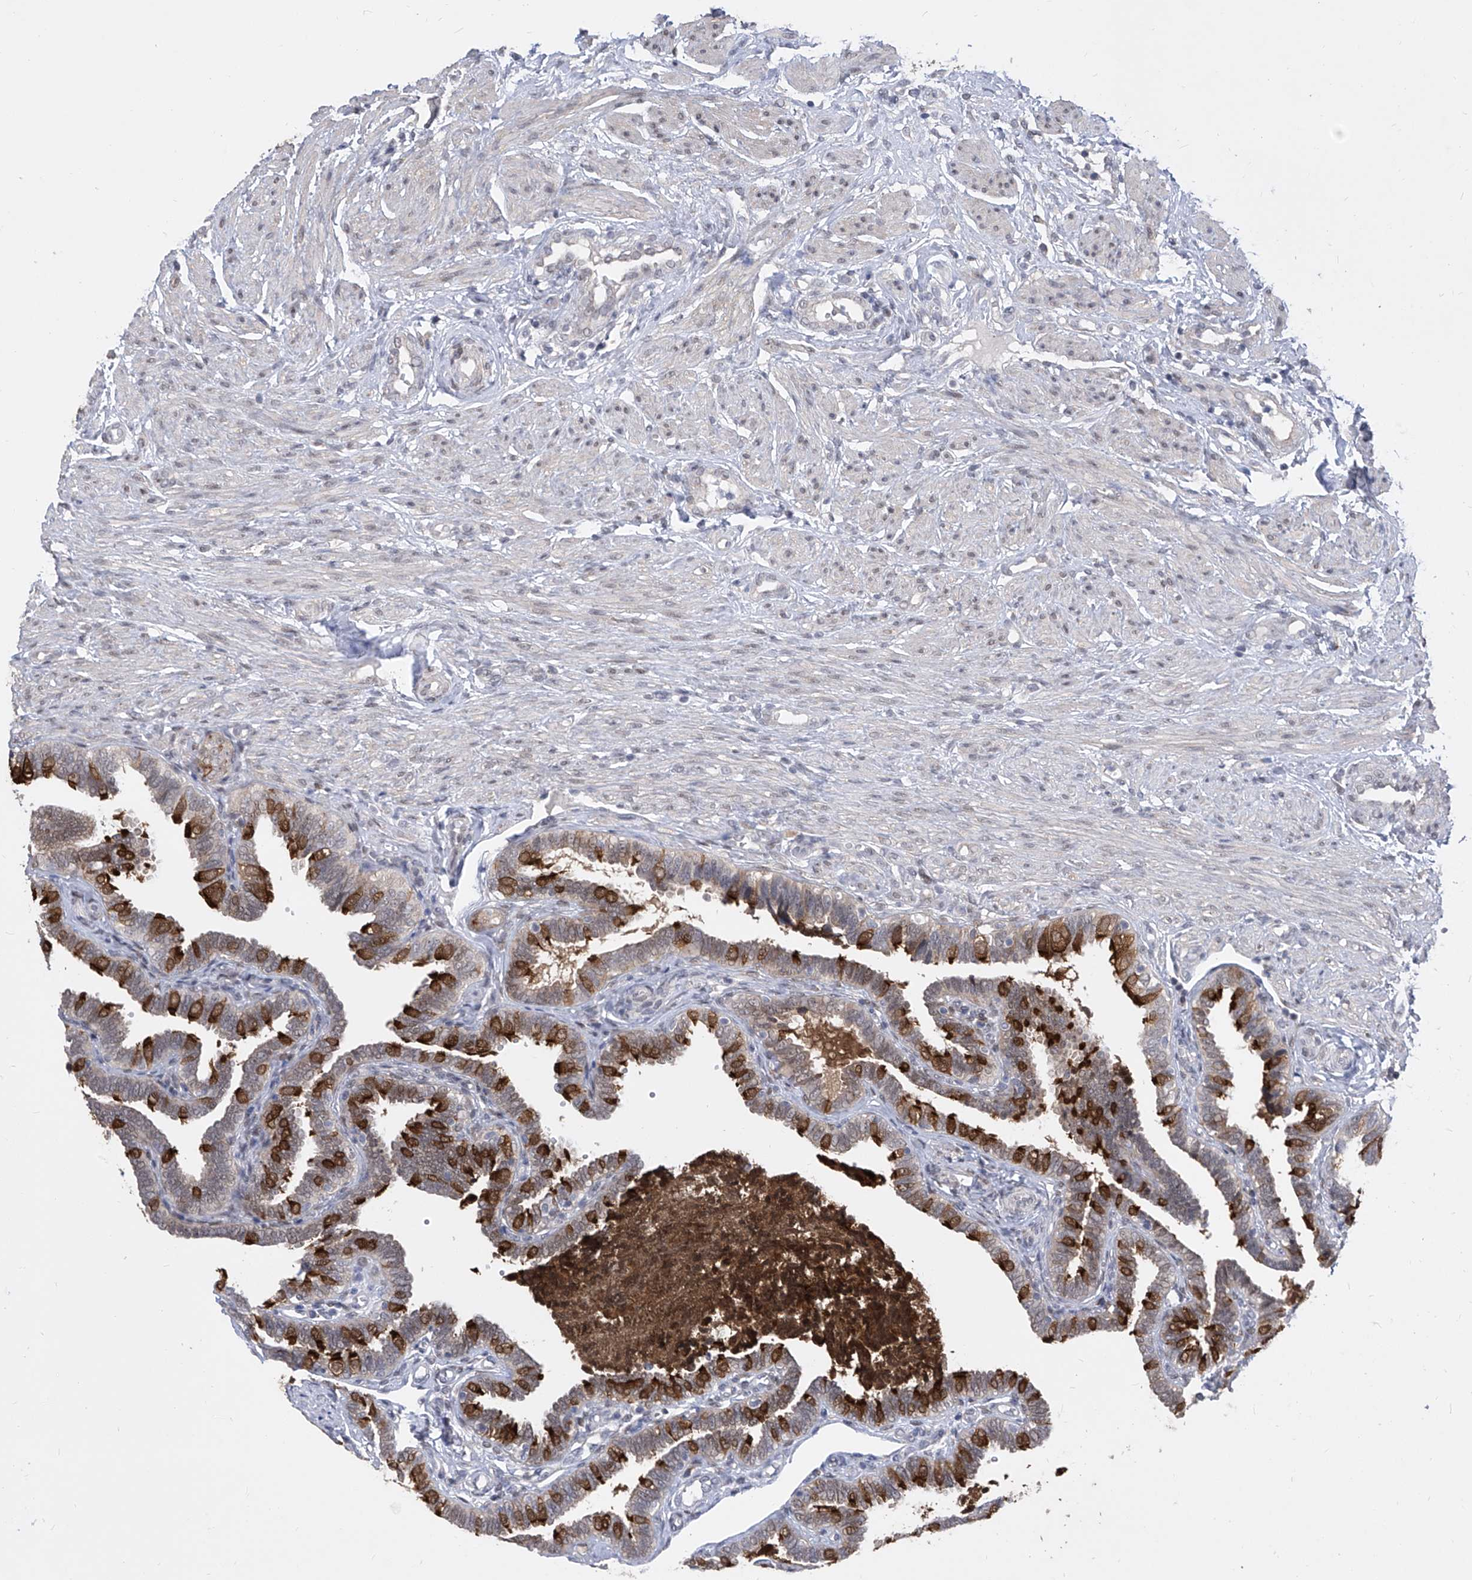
{"staining": {"intensity": "strong", "quantity": "25%-75%", "location": "cytoplasmic/membranous"}, "tissue": "fallopian tube", "cell_type": "Glandular cells", "image_type": "normal", "snomed": [{"axis": "morphology", "description": "Normal tissue, NOS"}, {"axis": "topography", "description": "Fallopian tube"}], "caption": "This is an image of immunohistochemistry (IHC) staining of unremarkable fallopian tube, which shows strong positivity in the cytoplasmic/membranous of glandular cells.", "gene": "CETN1", "patient": {"sex": "female", "age": 39}}